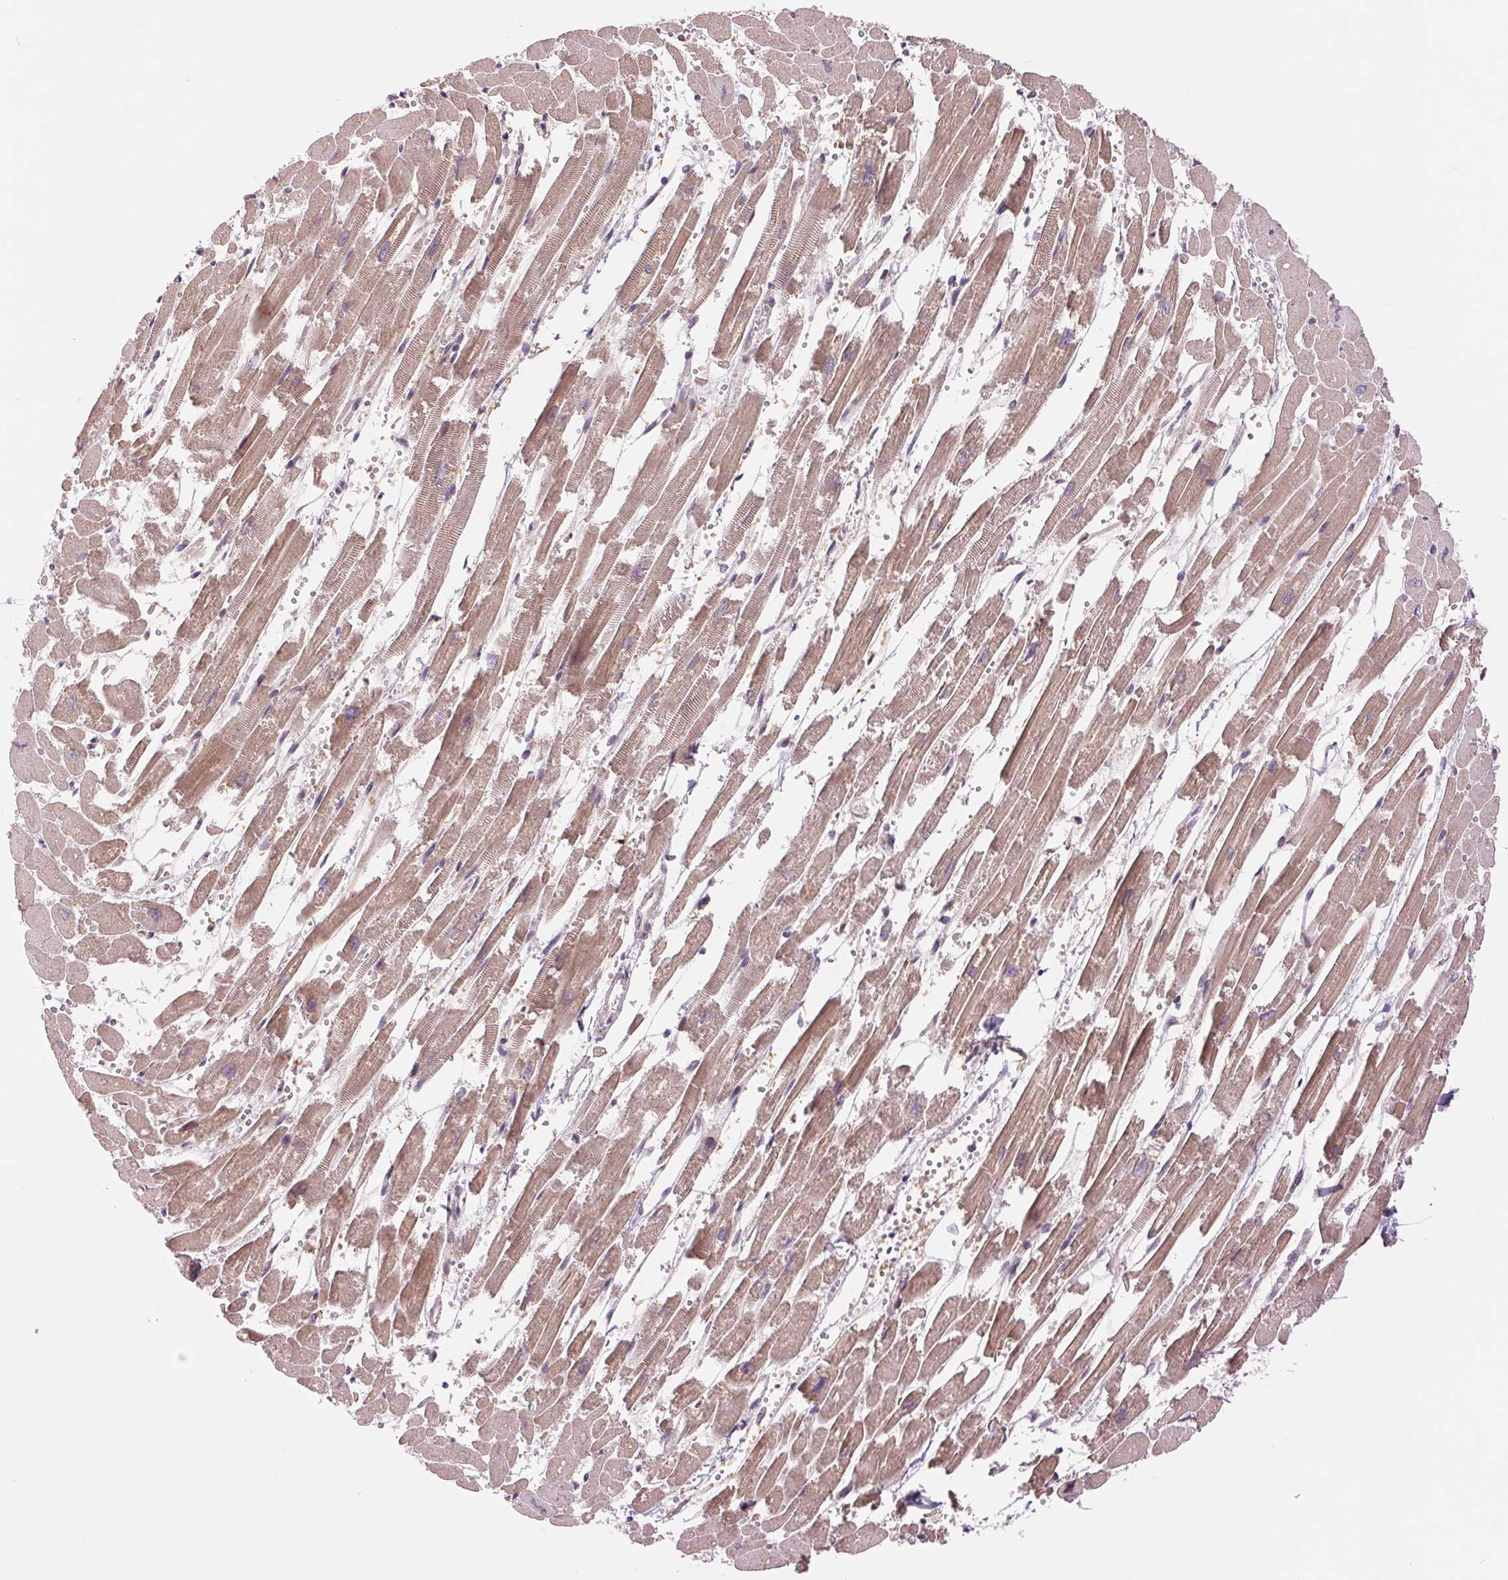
{"staining": {"intensity": "moderate", "quantity": ">75%", "location": "cytoplasmic/membranous"}, "tissue": "heart muscle", "cell_type": "Cardiomyocytes", "image_type": "normal", "snomed": [{"axis": "morphology", "description": "Normal tissue, NOS"}, {"axis": "topography", "description": "Heart"}], "caption": "Immunohistochemical staining of normal heart muscle shows medium levels of moderate cytoplasmic/membranous positivity in approximately >75% of cardiomyocytes. (Stains: DAB in brown, nuclei in blue, Microscopy: brightfield microscopy at high magnification).", "gene": "BTF3L4", "patient": {"sex": "female", "age": 52}}